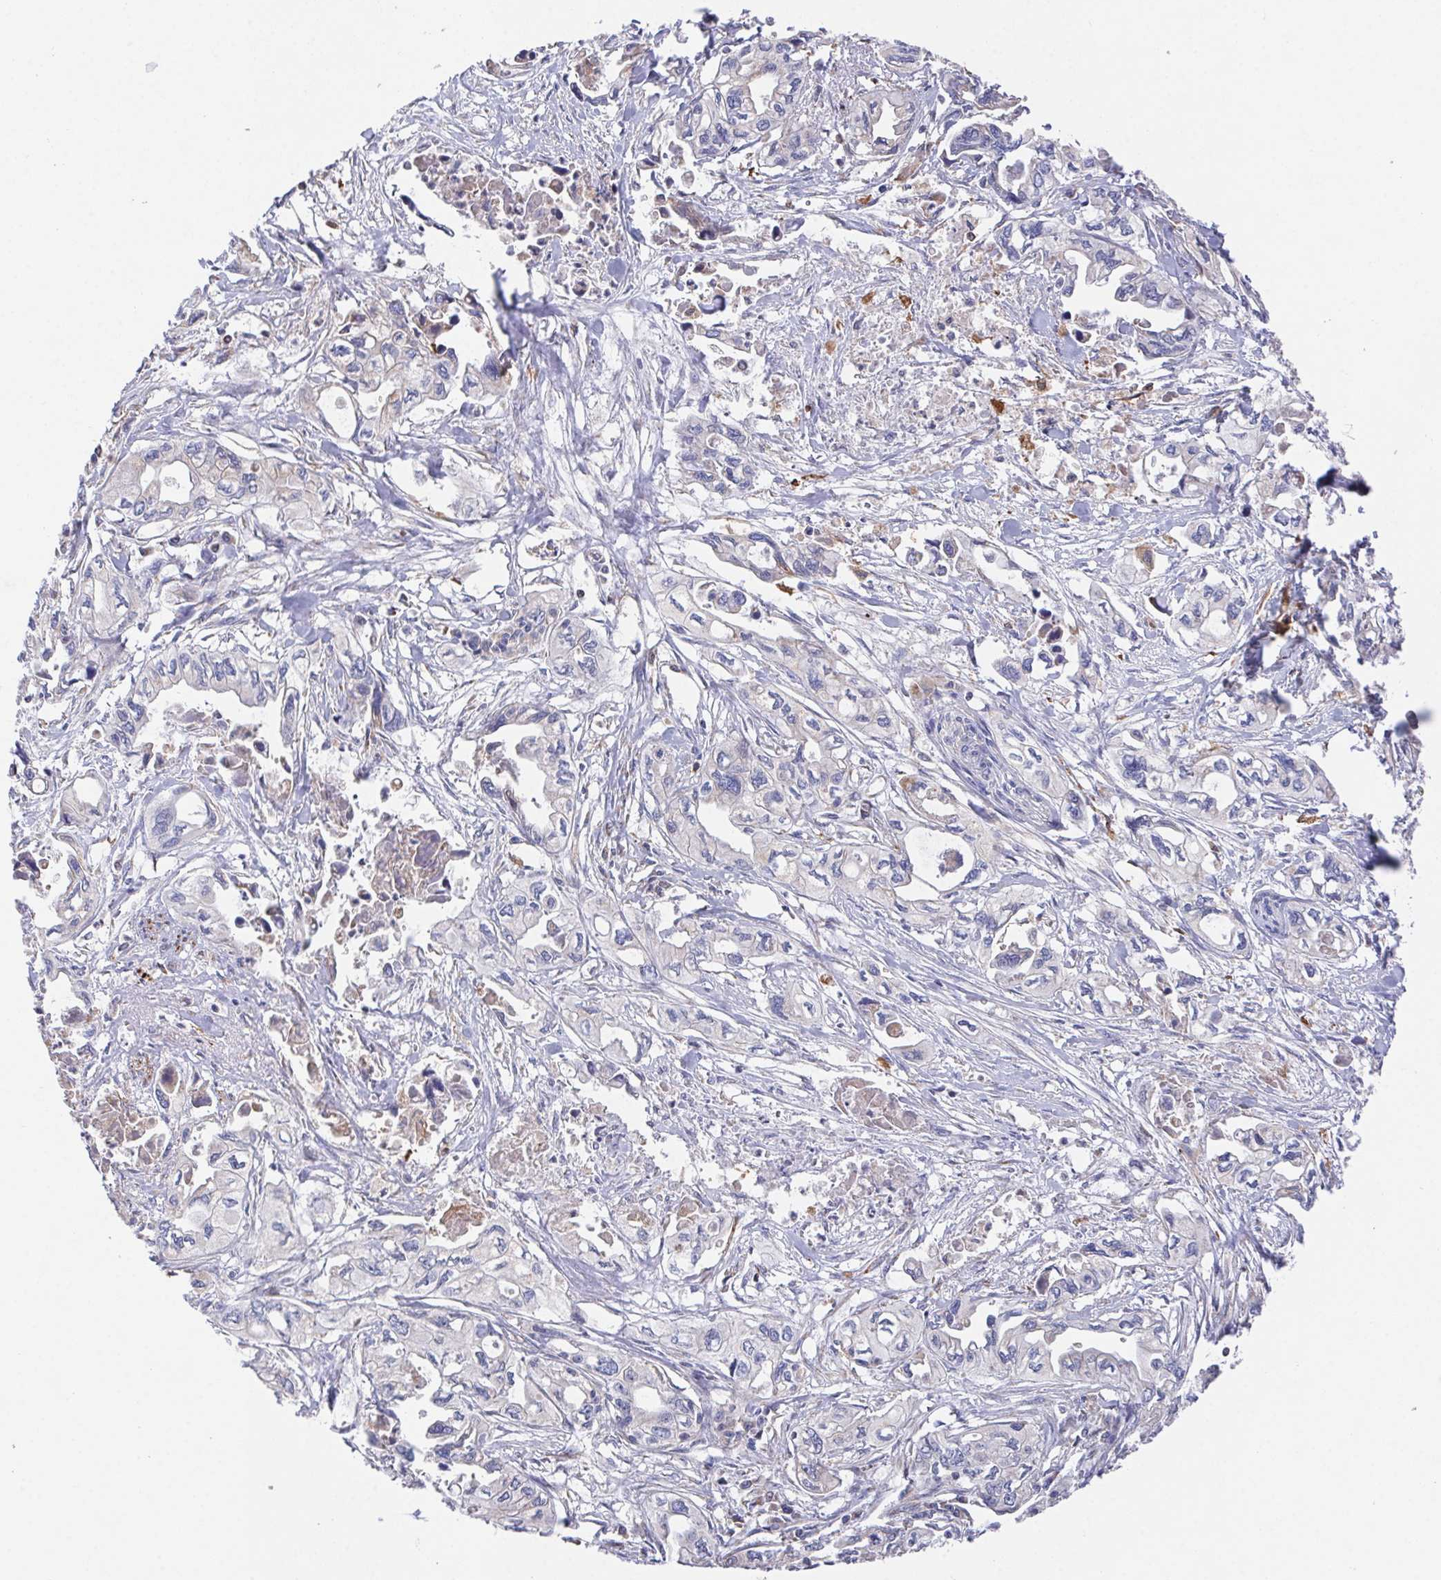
{"staining": {"intensity": "negative", "quantity": "none", "location": "none"}, "tissue": "pancreatic cancer", "cell_type": "Tumor cells", "image_type": "cancer", "snomed": [{"axis": "morphology", "description": "Adenocarcinoma, NOS"}, {"axis": "topography", "description": "Pancreas"}], "caption": "Pancreatic cancer was stained to show a protein in brown. There is no significant expression in tumor cells.", "gene": "FAM241A", "patient": {"sex": "male", "age": 68}}